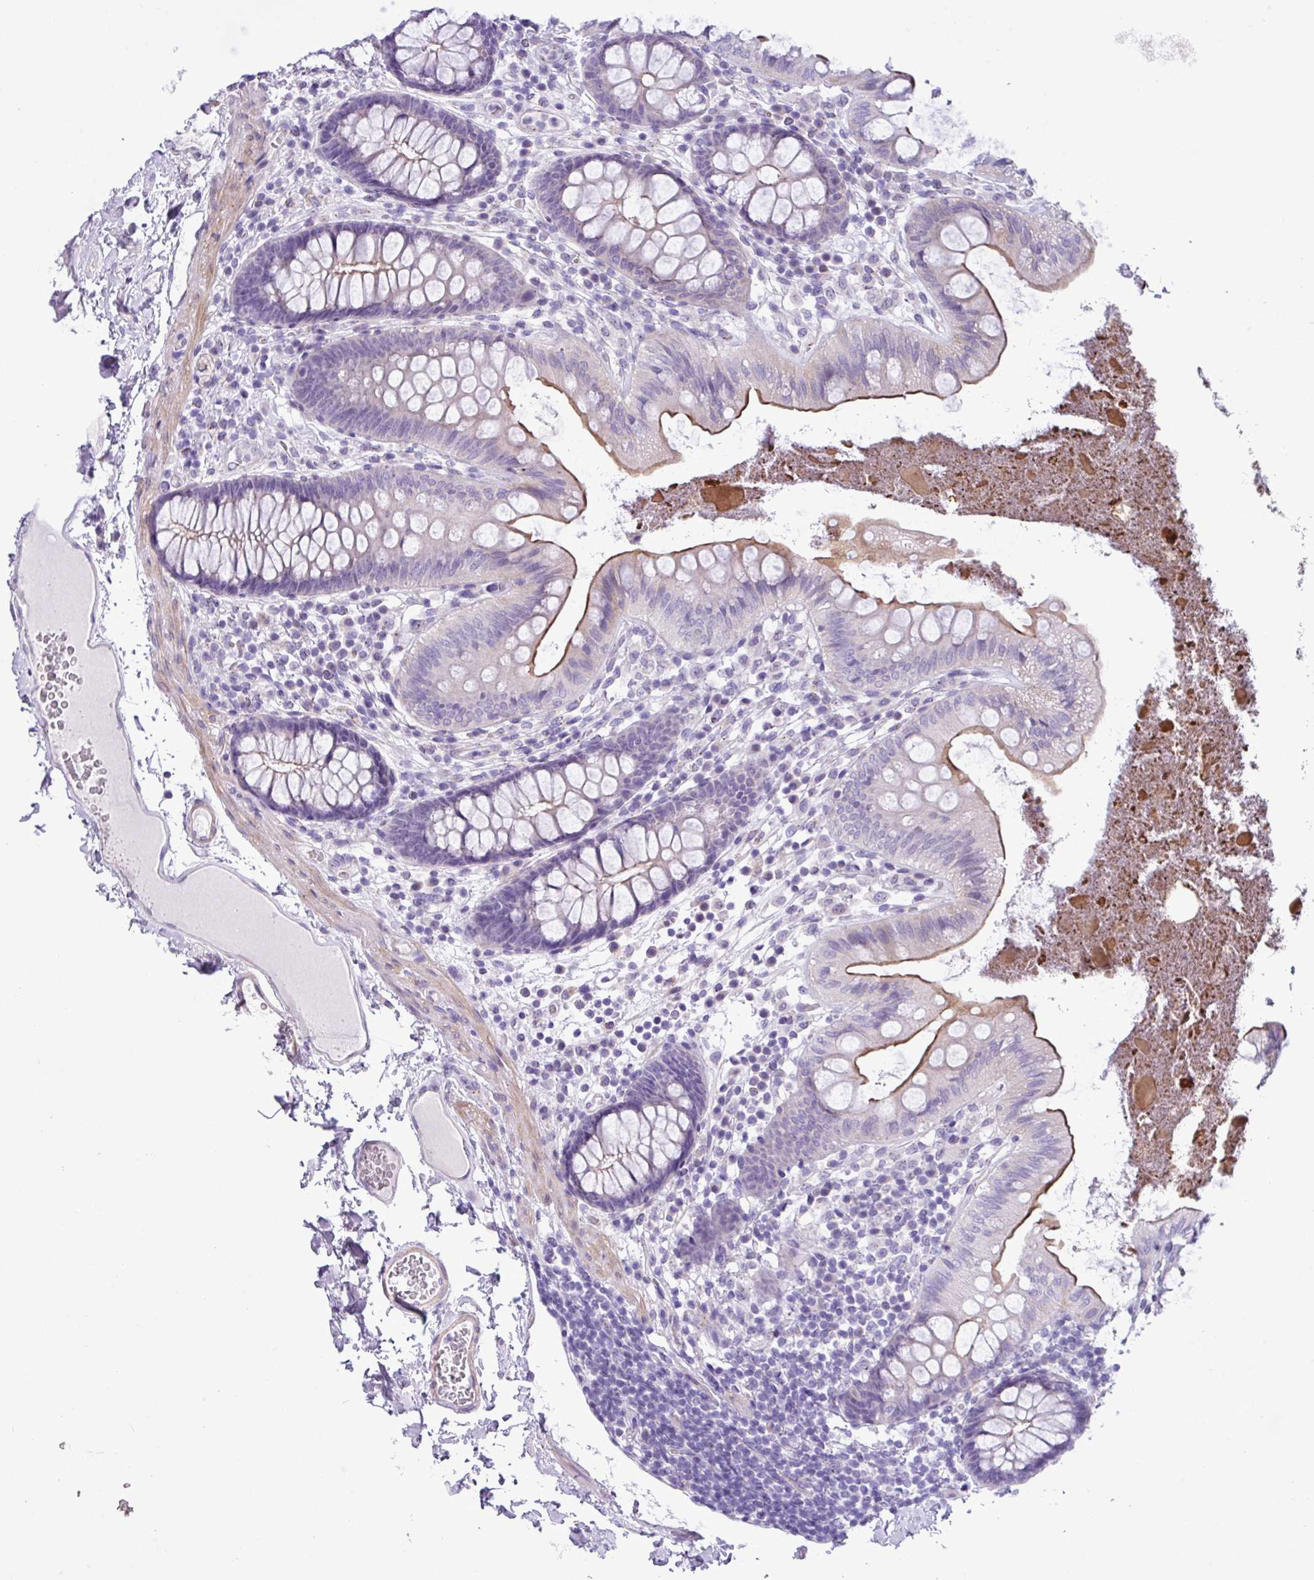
{"staining": {"intensity": "weak", "quantity": ">75%", "location": "cytoplasmic/membranous"}, "tissue": "colon", "cell_type": "Endothelial cells", "image_type": "normal", "snomed": [{"axis": "morphology", "description": "Normal tissue, NOS"}, {"axis": "topography", "description": "Colon"}], "caption": "Immunohistochemistry (IHC) (DAB (3,3'-diaminobenzidine)) staining of benign colon exhibits weak cytoplasmic/membranous protein expression in about >75% of endothelial cells. The staining was performed using DAB (3,3'-diaminobenzidine) to visualize the protein expression in brown, while the nuclei were stained in blue with hematoxylin (Magnification: 20x).", "gene": "SPINK8", "patient": {"sex": "male", "age": 84}}